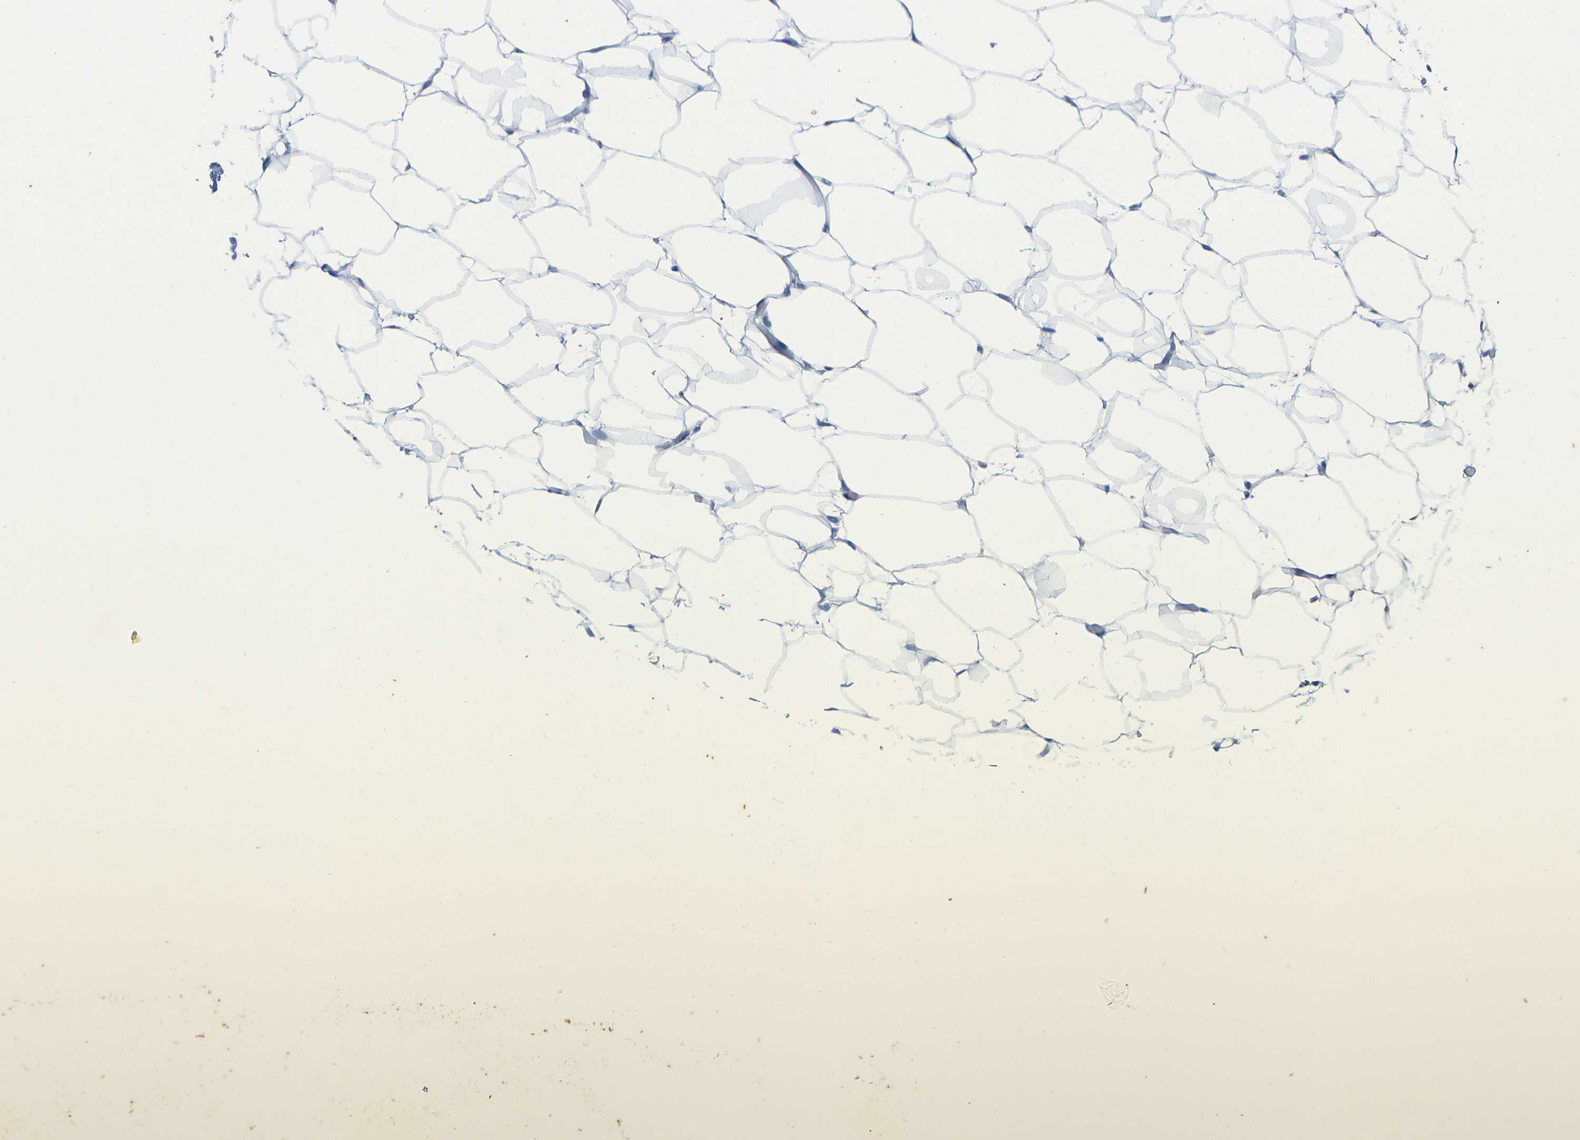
{"staining": {"intensity": "negative", "quantity": "none", "location": "none"}, "tissue": "adipose tissue", "cell_type": "Adipocytes", "image_type": "normal", "snomed": [{"axis": "morphology", "description": "Normal tissue, NOS"}, {"axis": "topography", "description": "Breast"}, {"axis": "topography", "description": "Adipose tissue"}], "caption": "High magnification brightfield microscopy of unremarkable adipose tissue stained with DAB (brown) and counterstained with hematoxylin (blue): adipocytes show no significant expression. Brightfield microscopy of immunohistochemistry stained with DAB (3,3'-diaminobenzidine) (brown) and hematoxylin (blue), captured at high magnification.", "gene": "CDK2", "patient": {"sex": "female", "age": 25}}